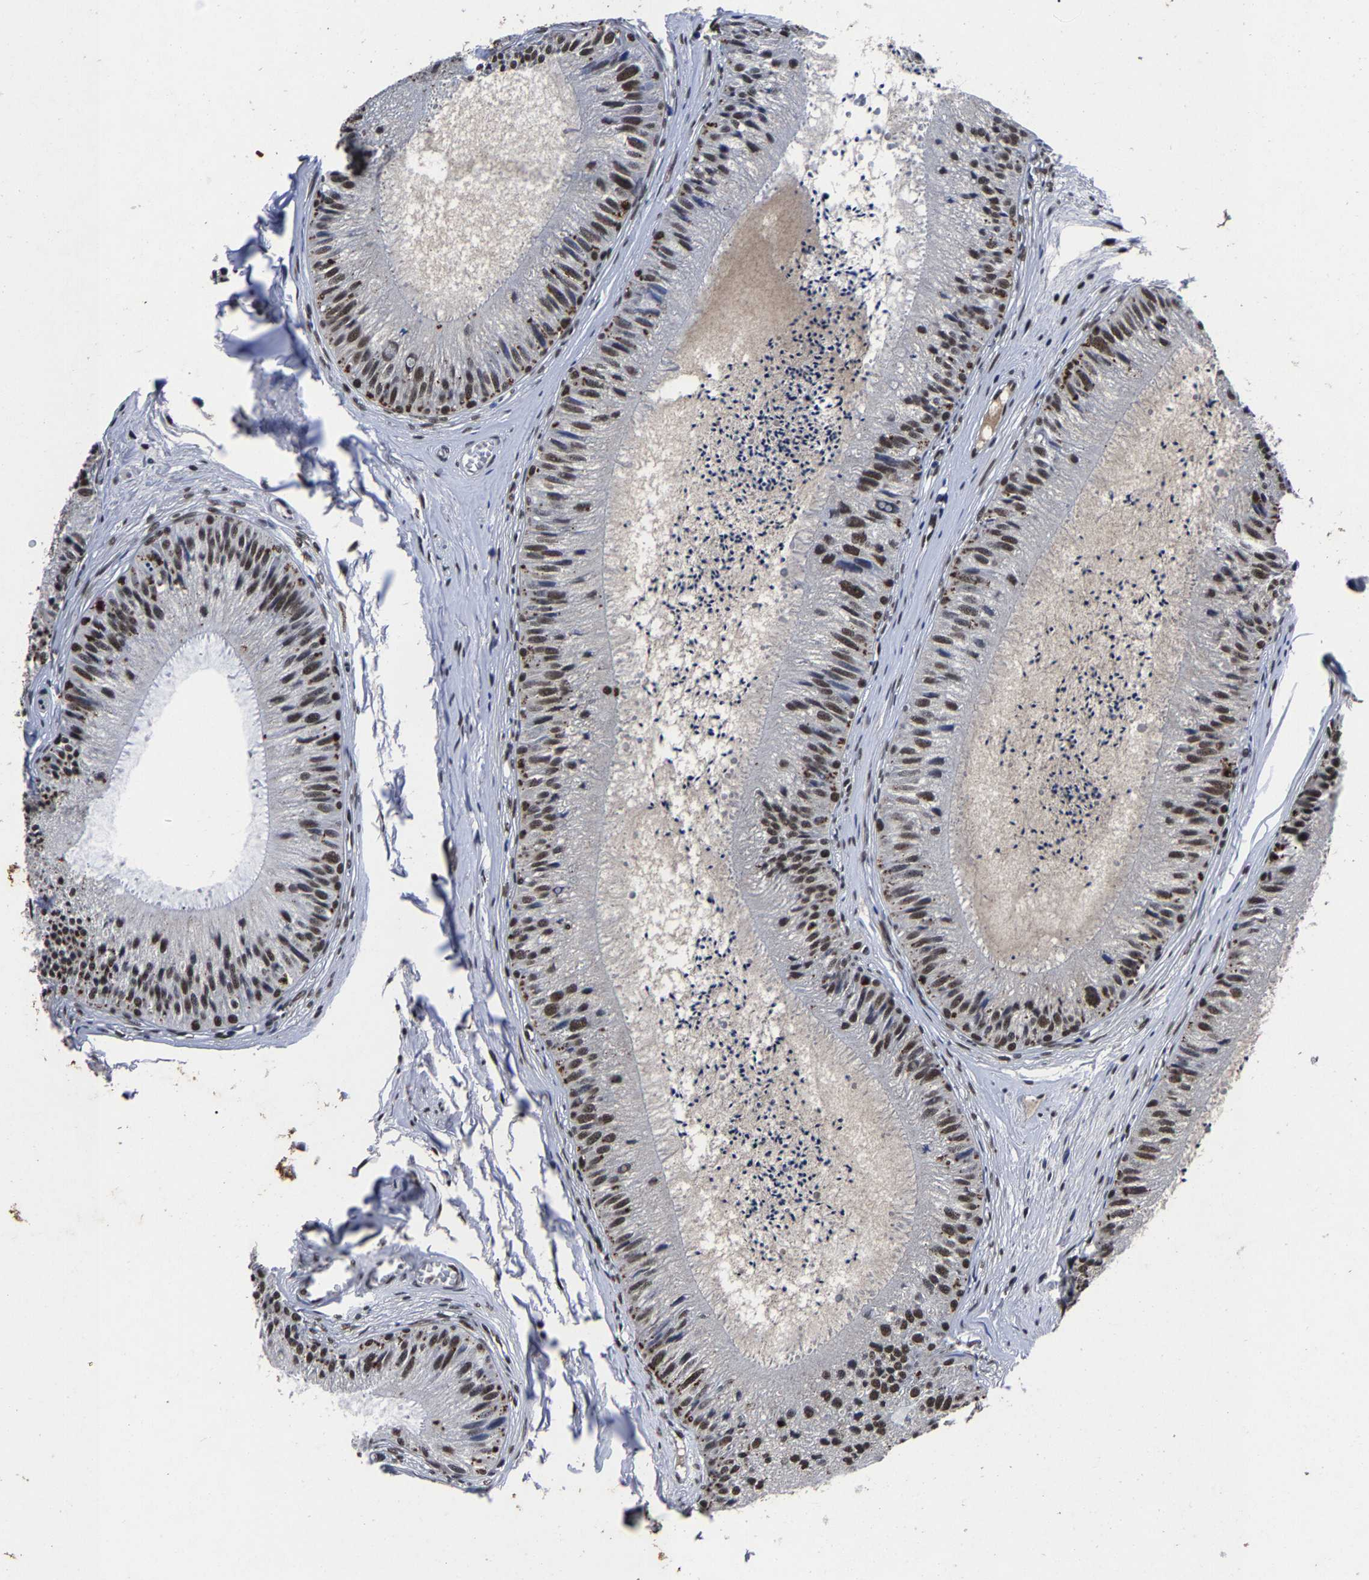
{"staining": {"intensity": "moderate", "quantity": ">75%", "location": "nuclear"}, "tissue": "epididymis", "cell_type": "Glandular cells", "image_type": "normal", "snomed": [{"axis": "morphology", "description": "Normal tissue, NOS"}, {"axis": "topography", "description": "Epididymis"}], "caption": "The immunohistochemical stain shows moderate nuclear staining in glandular cells of normal epididymis. (DAB IHC, brown staining for protein, blue staining for nuclei).", "gene": "RBM45", "patient": {"sex": "male", "age": 31}}